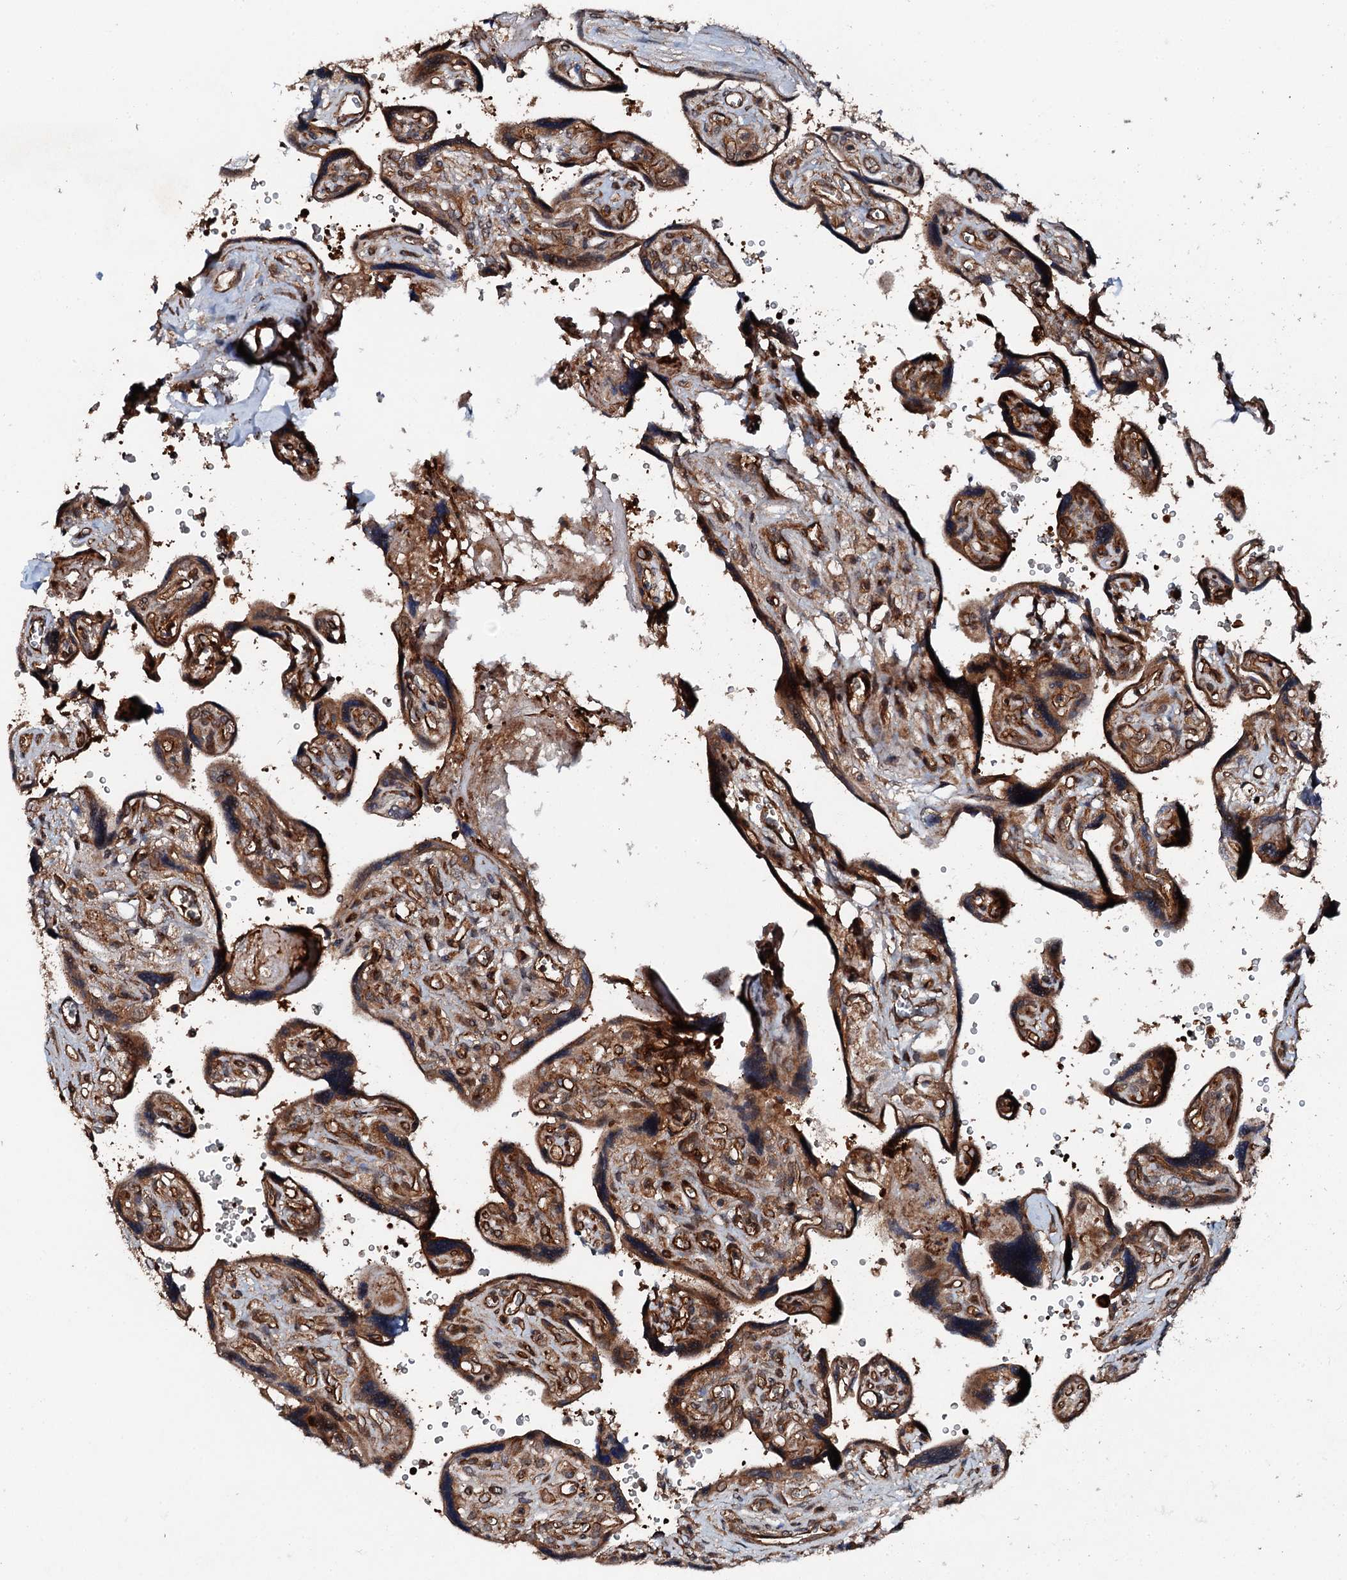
{"staining": {"intensity": "strong", "quantity": ">75%", "location": "cytoplasmic/membranous"}, "tissue": "placenta", "cell_type": "Trophoblastic cells", "image_type": "normal", "snomed": [{"axis": "morphology", "description": "Normal tissue, NOS"}, {"axis": "topography", "description": "Placenta"}], "caption": "Protein expression by immunohistochemistry (IHC) reveals strong cytoplasmic/membranous staining in about >75% of trophoblastic cells in normal placenta.", "gene": "FLYWCH1", "patient": {"sex": "female", "age": 39}}